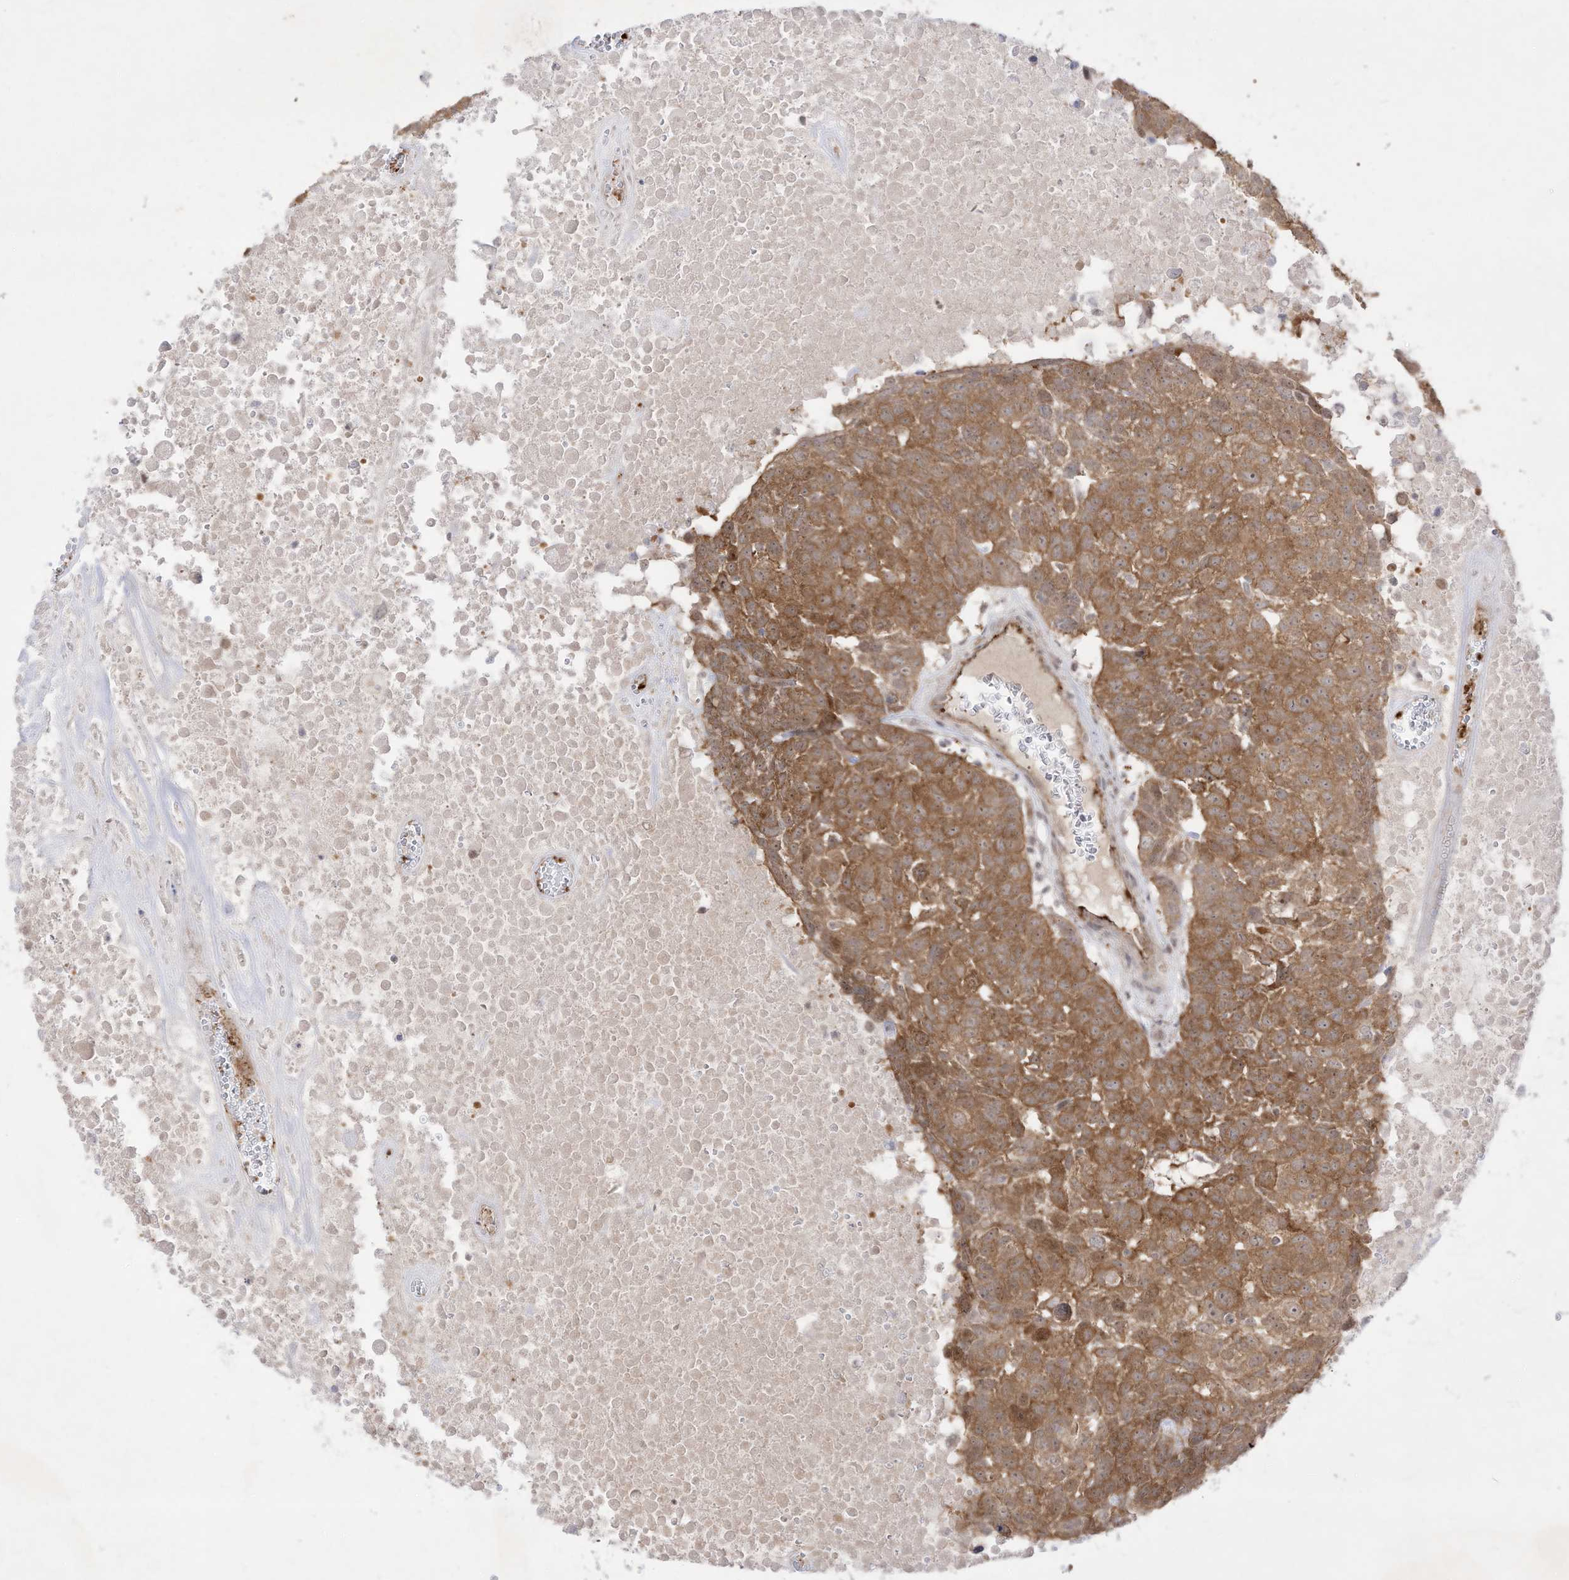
{"staining": {"intensity": "moderate", "quantity": ">75%", "location": "cytoplasmic/membranous"}, "tissue": "head and neck cancer", "cell_type": "Tumor cells", "image_type": "cancer", "snomed": [{"axis": "morphology", "description": "Squamous cell carcinoma, NOS"}, {"axis": "topography", "description": "Head-Neck"}], "caption": "There is medium levels of moderate cytoplasmic/membranous positivity in tumor cells of head and neck cancer, as demonstrated by immunohistochemical staining (brown color).", "gene": "ZGRF1", "patient": {"sex": "male", "age": 66}}